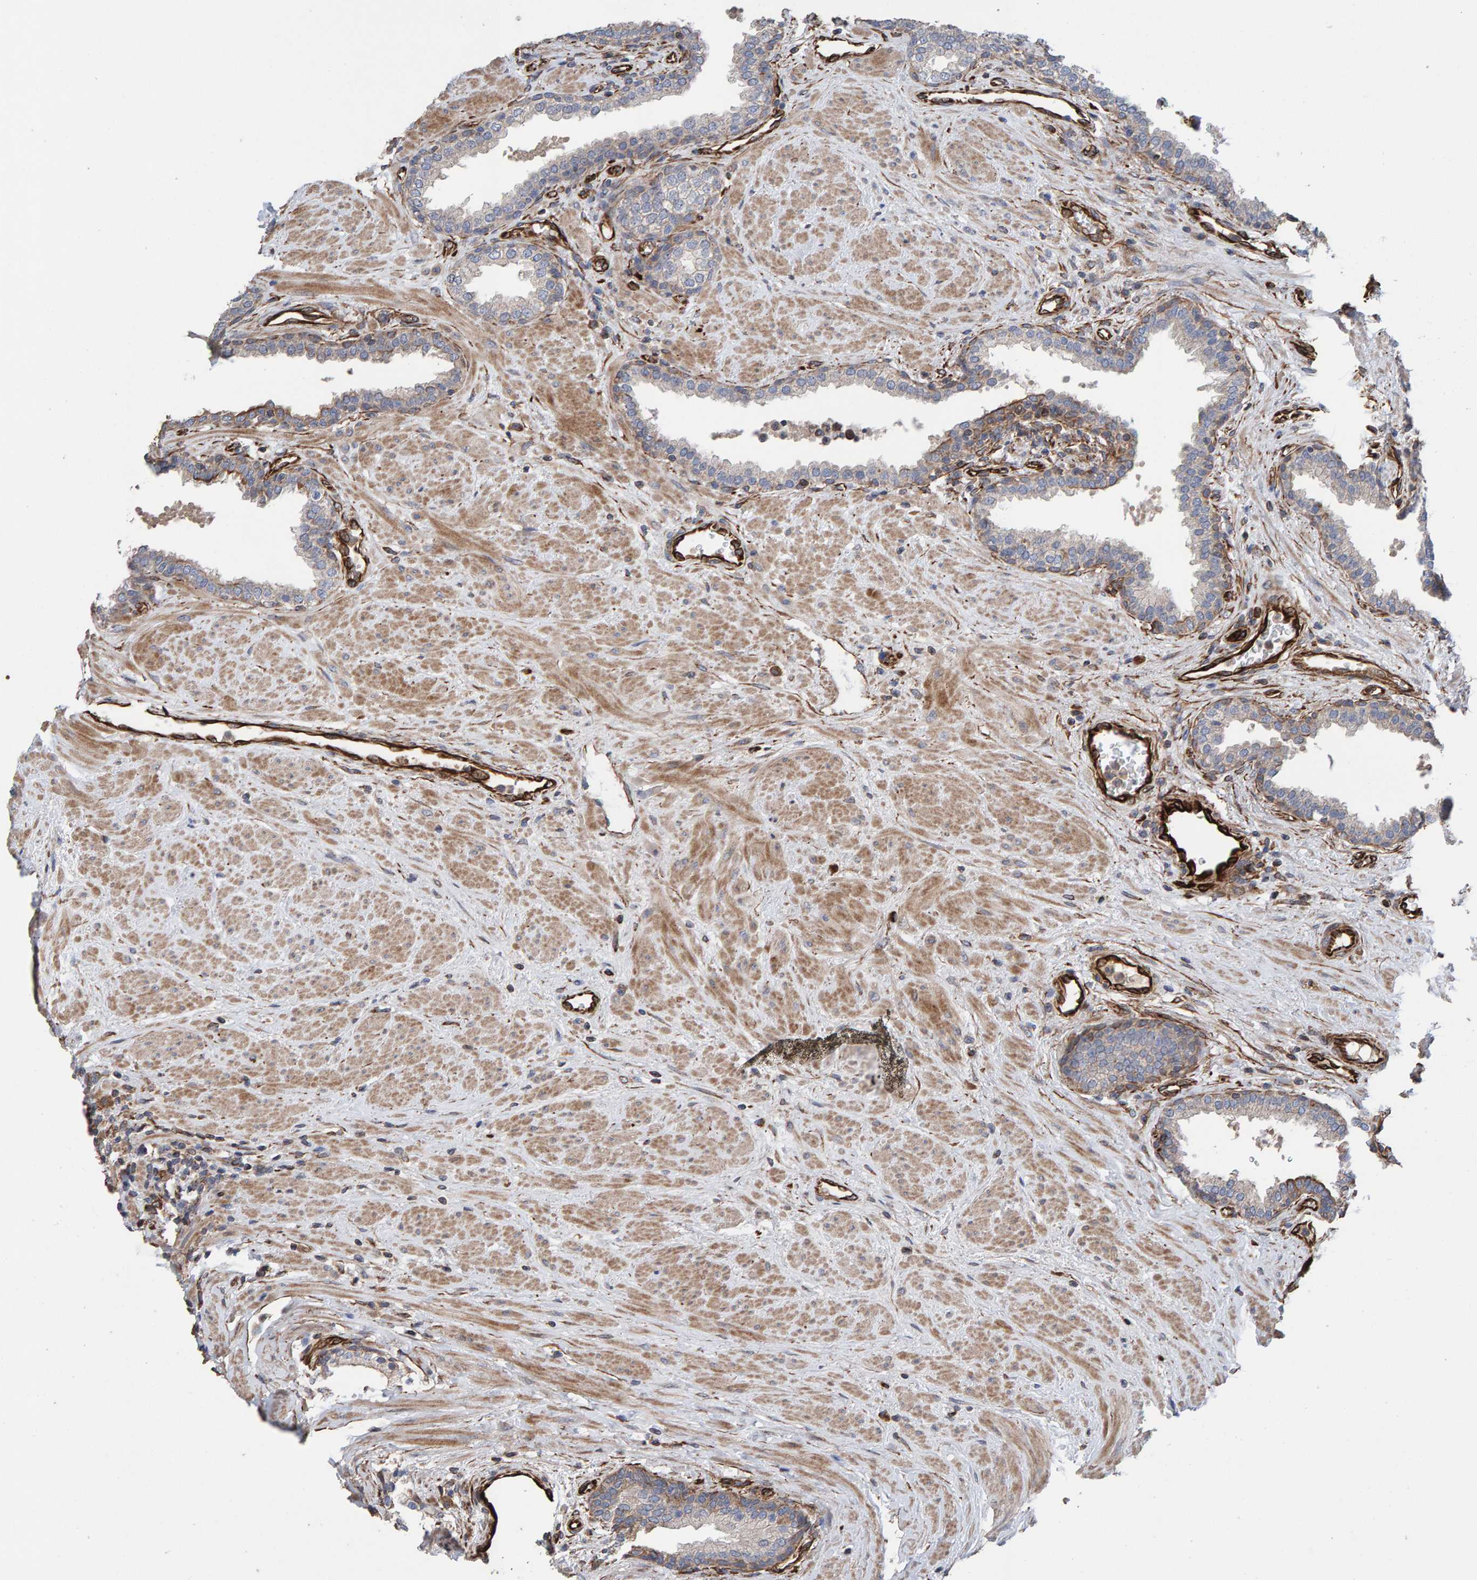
{"staining": {"intensity": "moderate", "quantity": "<25%", "location": "cytoplasmic/membranous"}, "tissue": "prostate", "cell_type": "Glandular cells", "image_type": "normal", "snomed": [{"axis": "morphology", "description": "Normal tissue, NOS"}, {"axis": "topography", "description": "Prostate"}], "caption": "About <25% of glandular cells in unremarkable human prostate show moderate cytoplasmic/membranous protein positivity as visualized by brown immunohistochemical staining.", "gene": "ZNF347", "patient": {"sex": "male", "age": 51}}